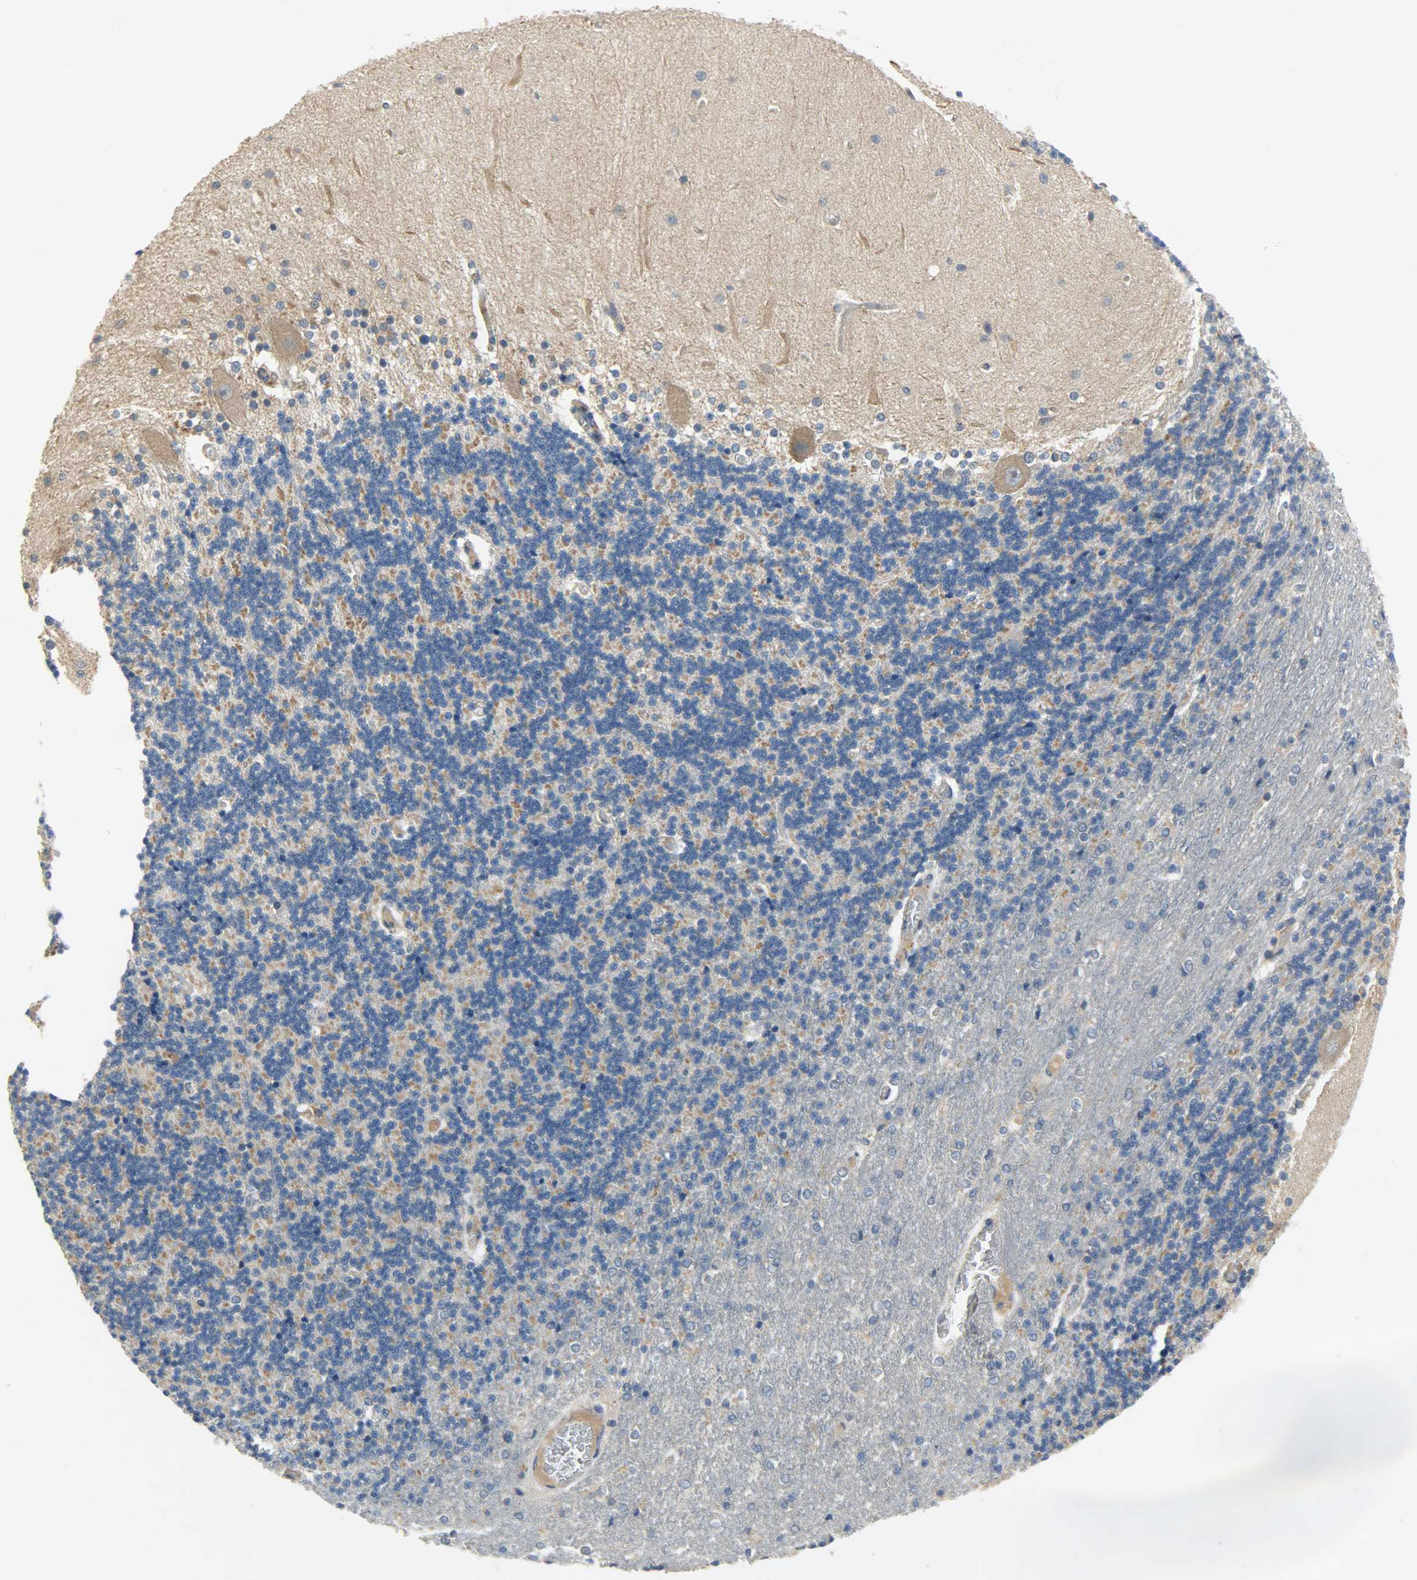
{"staining": {"intensity": "moderate", "quantity": "25%-75%", "location": "cytoplasmic/membranous"}, "tissue": "cerebellum", "cell_type": "Cells in granular layer", "image_type": "normal", "snomed": [{"axis": "morphology", "description": "Normal tissue, NOS"}, {"axis": "topography", "description": "Cerebellum"}], "caption": "Cells in granular layer reveal medium levels of moderate cytoplasmic/membranous positivity in approximately 25%-75% of cells in normal cerebellum.", "gene": "KIAA1217", "patient": {"sex": "female", "age": 54}}